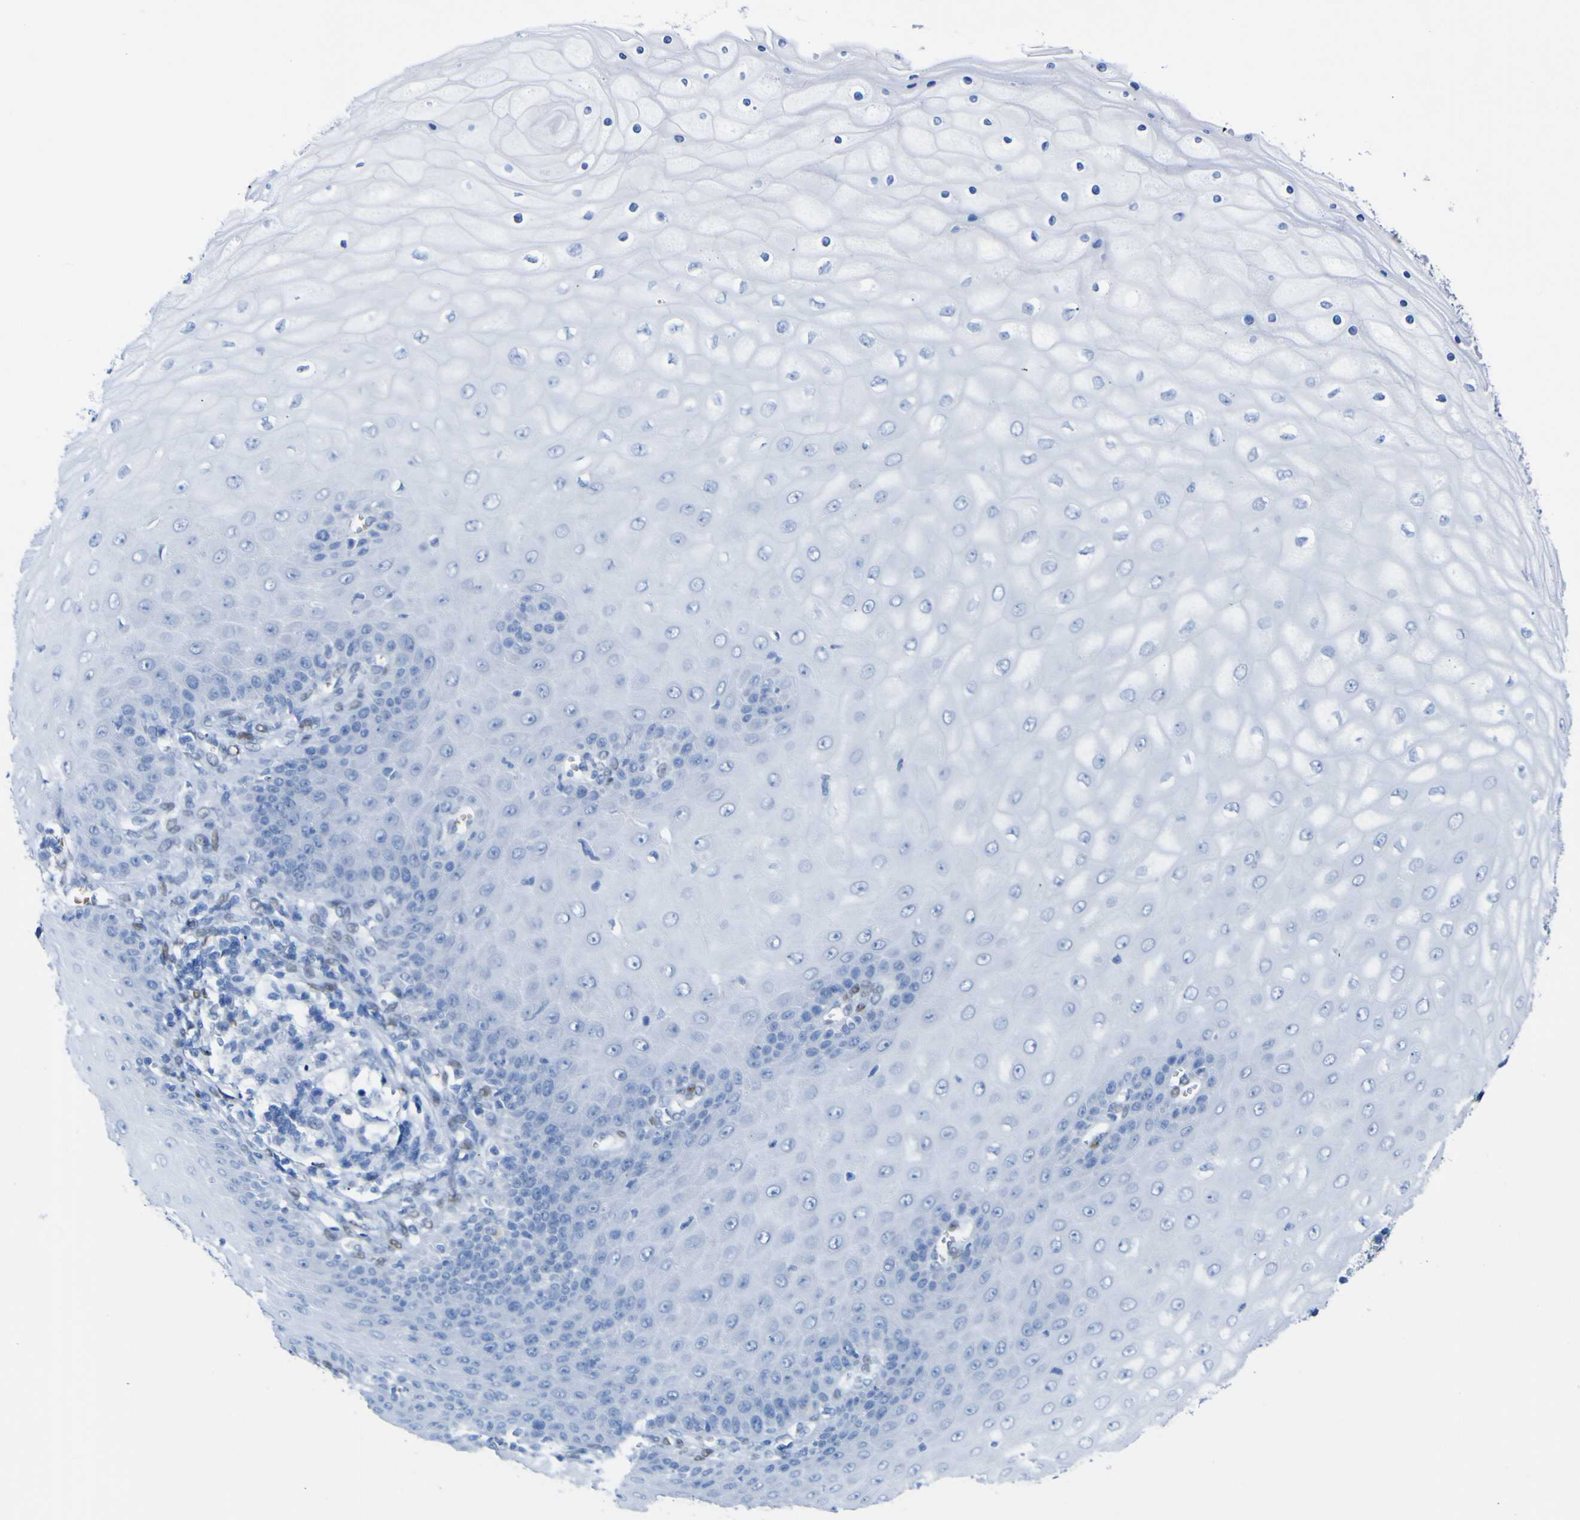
{"staining": {"intensity": "negative", "quantity": "none", "location": "none"}, "tissue": "cervical cancer", "cell_type": "Tumor cells", "image_type": "cancer", "snomed": [{"axis": "morphology", "description": "Squamous cell carcinoma, NOS"}, {"axis": "topography", "description": "Cervix"}], "caption": "Tumor cells show no significant protein expression in cervical squamous cell carcinoma.", "gene": "DACH1", "patient": {"sex": "female", "age": 35}}